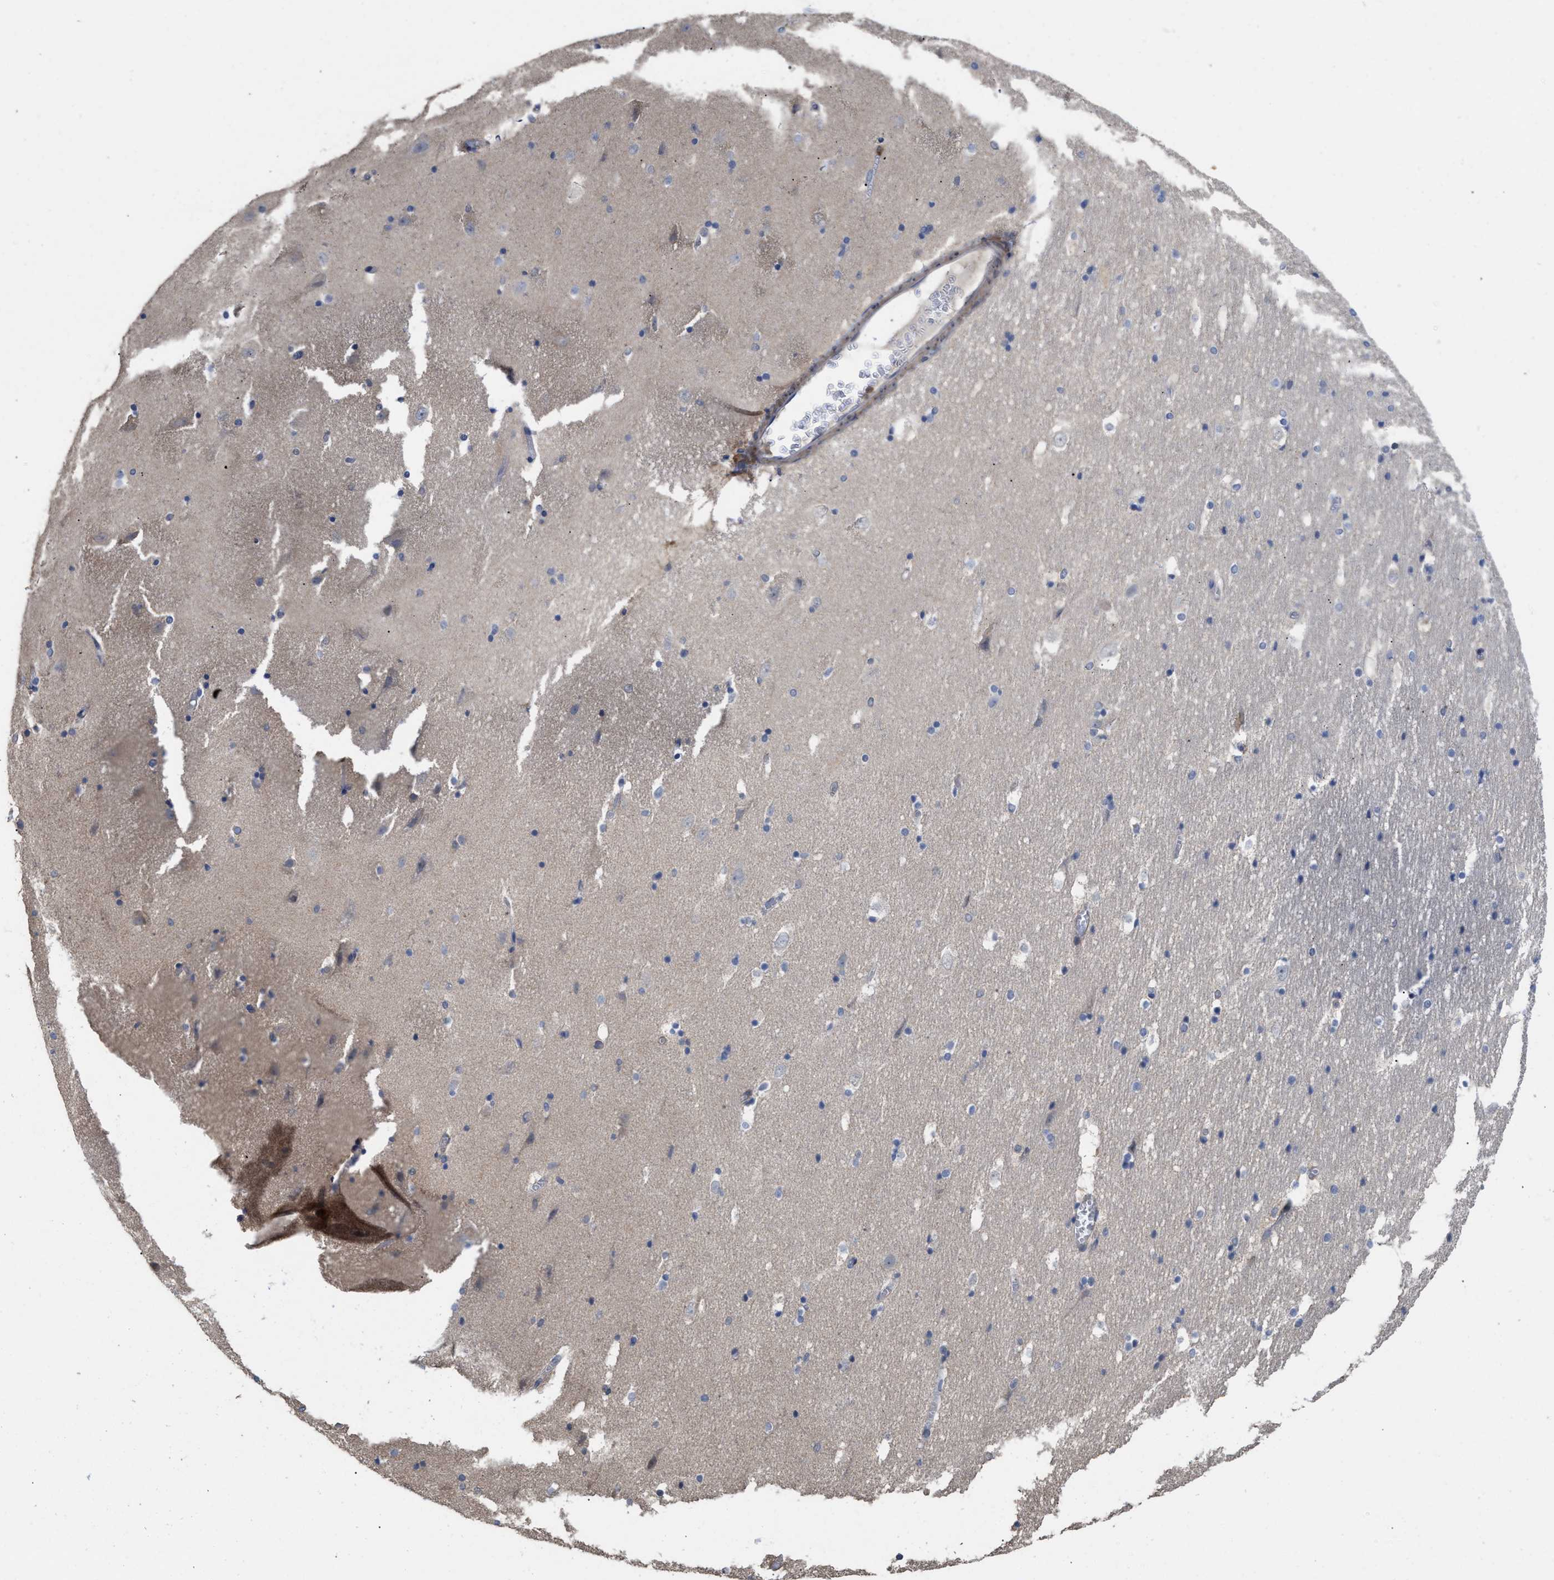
{"staining": {"intensity": "negative", "quantity": "none", "location": "none"}, "tissue": "hippocampus", "cell_type": "Glial cells", "image_type": "normal", "snomed": [{"axis": "morphology", "description": "Normal tissue, NOS"}, {"axis": "topography", "description": "Hippocampus"}], "caption": "High magnification brightfield microscopy of normal hippocampus stained with DAB (brown) and counterstained with hematoxylin (blue): glial cells show no significant expression.", "gene": "PTPRE", "patient": {"sex": "male", "age": 45}}